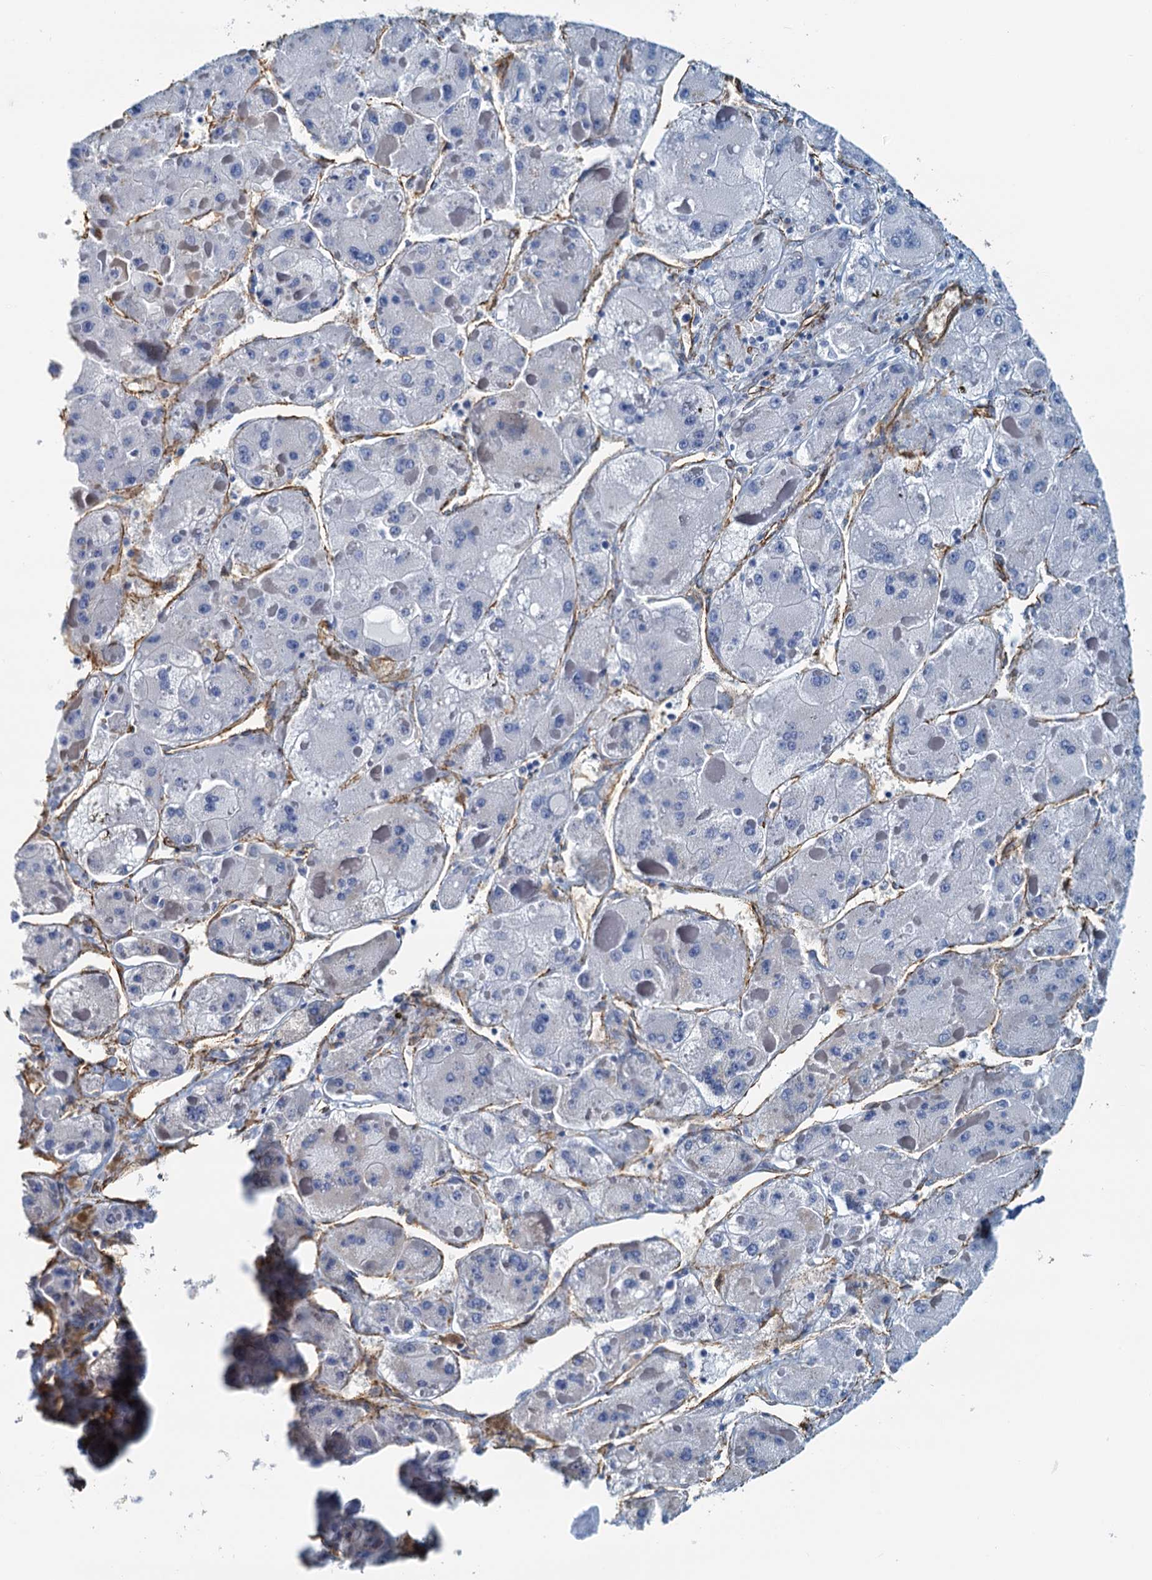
{"staining": {"intensity": "negative", "quantity": "none", "location": "none"}, "tissue": "liver cancer", "cell_type": "Tumor cells", "image_type": "cancer", "snomed": [{"axis": "morphology", "description": "Carcinoma, Hepatocellular, NOS"}, {"axis": "topography", "description": "Liver"}], "caption": "Immunohistochemical staining of liver hepatocellular carcinoma reveals no significant staining in tumor cells.", "gene": "DGKG", "patient": {"sex": "female", "age": 73}}